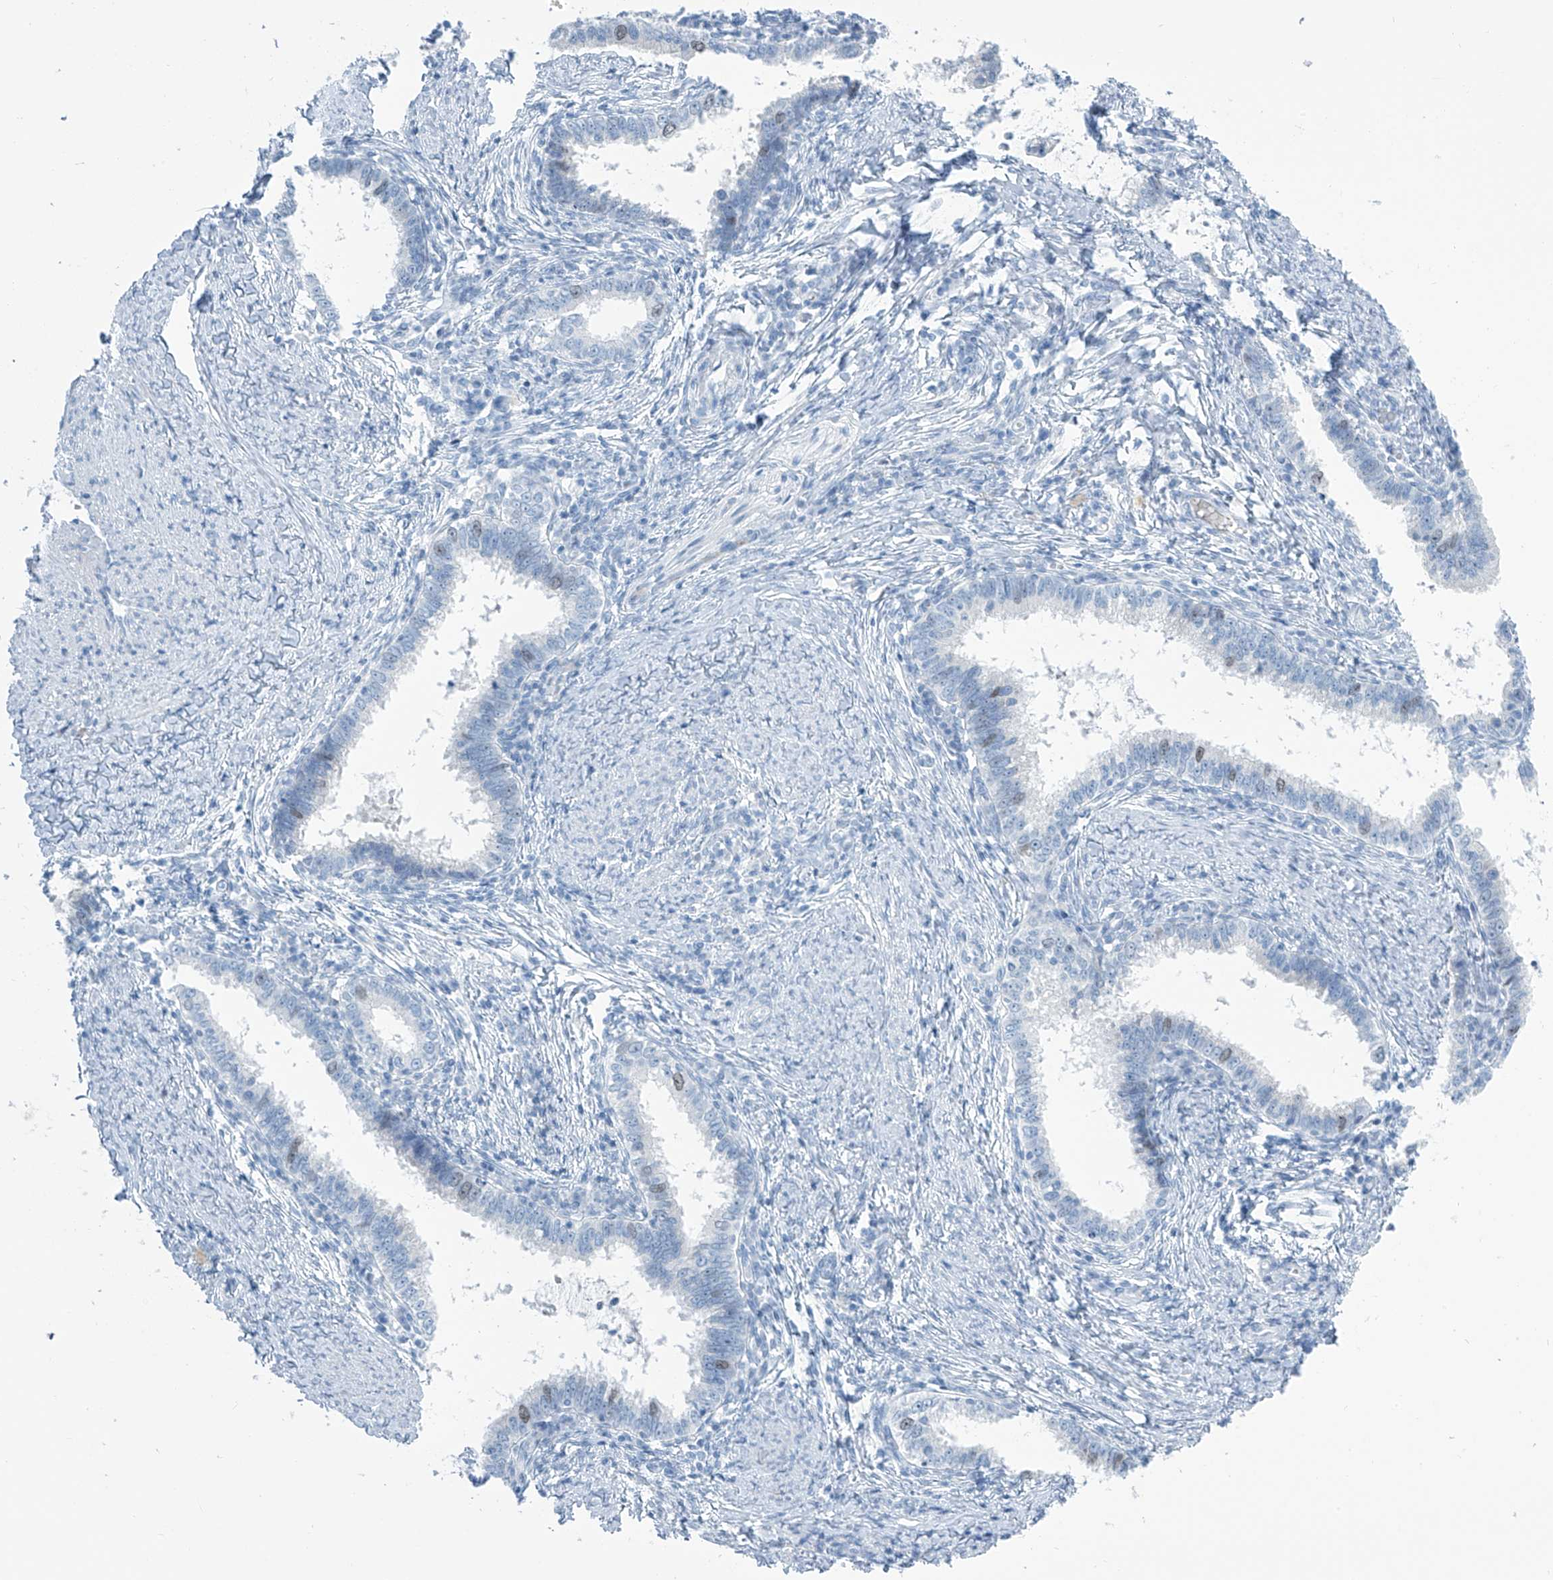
{"staining": {"intensity": "negative", "quantity": "none", "location": "none"}, "tissue": "cervical cancer", "cell_type": "Tumor cells", "image_type": "cancer", "snomed": [{"axis": "morphology", "description": "Adenocarcinoma, NOS"}, {"axis": "topography", "description": "Cervix"}], "caption": "The photomicrograph demonstrates no significant positivity in tumor cells of adenocarcinoma (cervical).", "gene": "SGO2", "patient": {"sex": "female", "age": 36}}